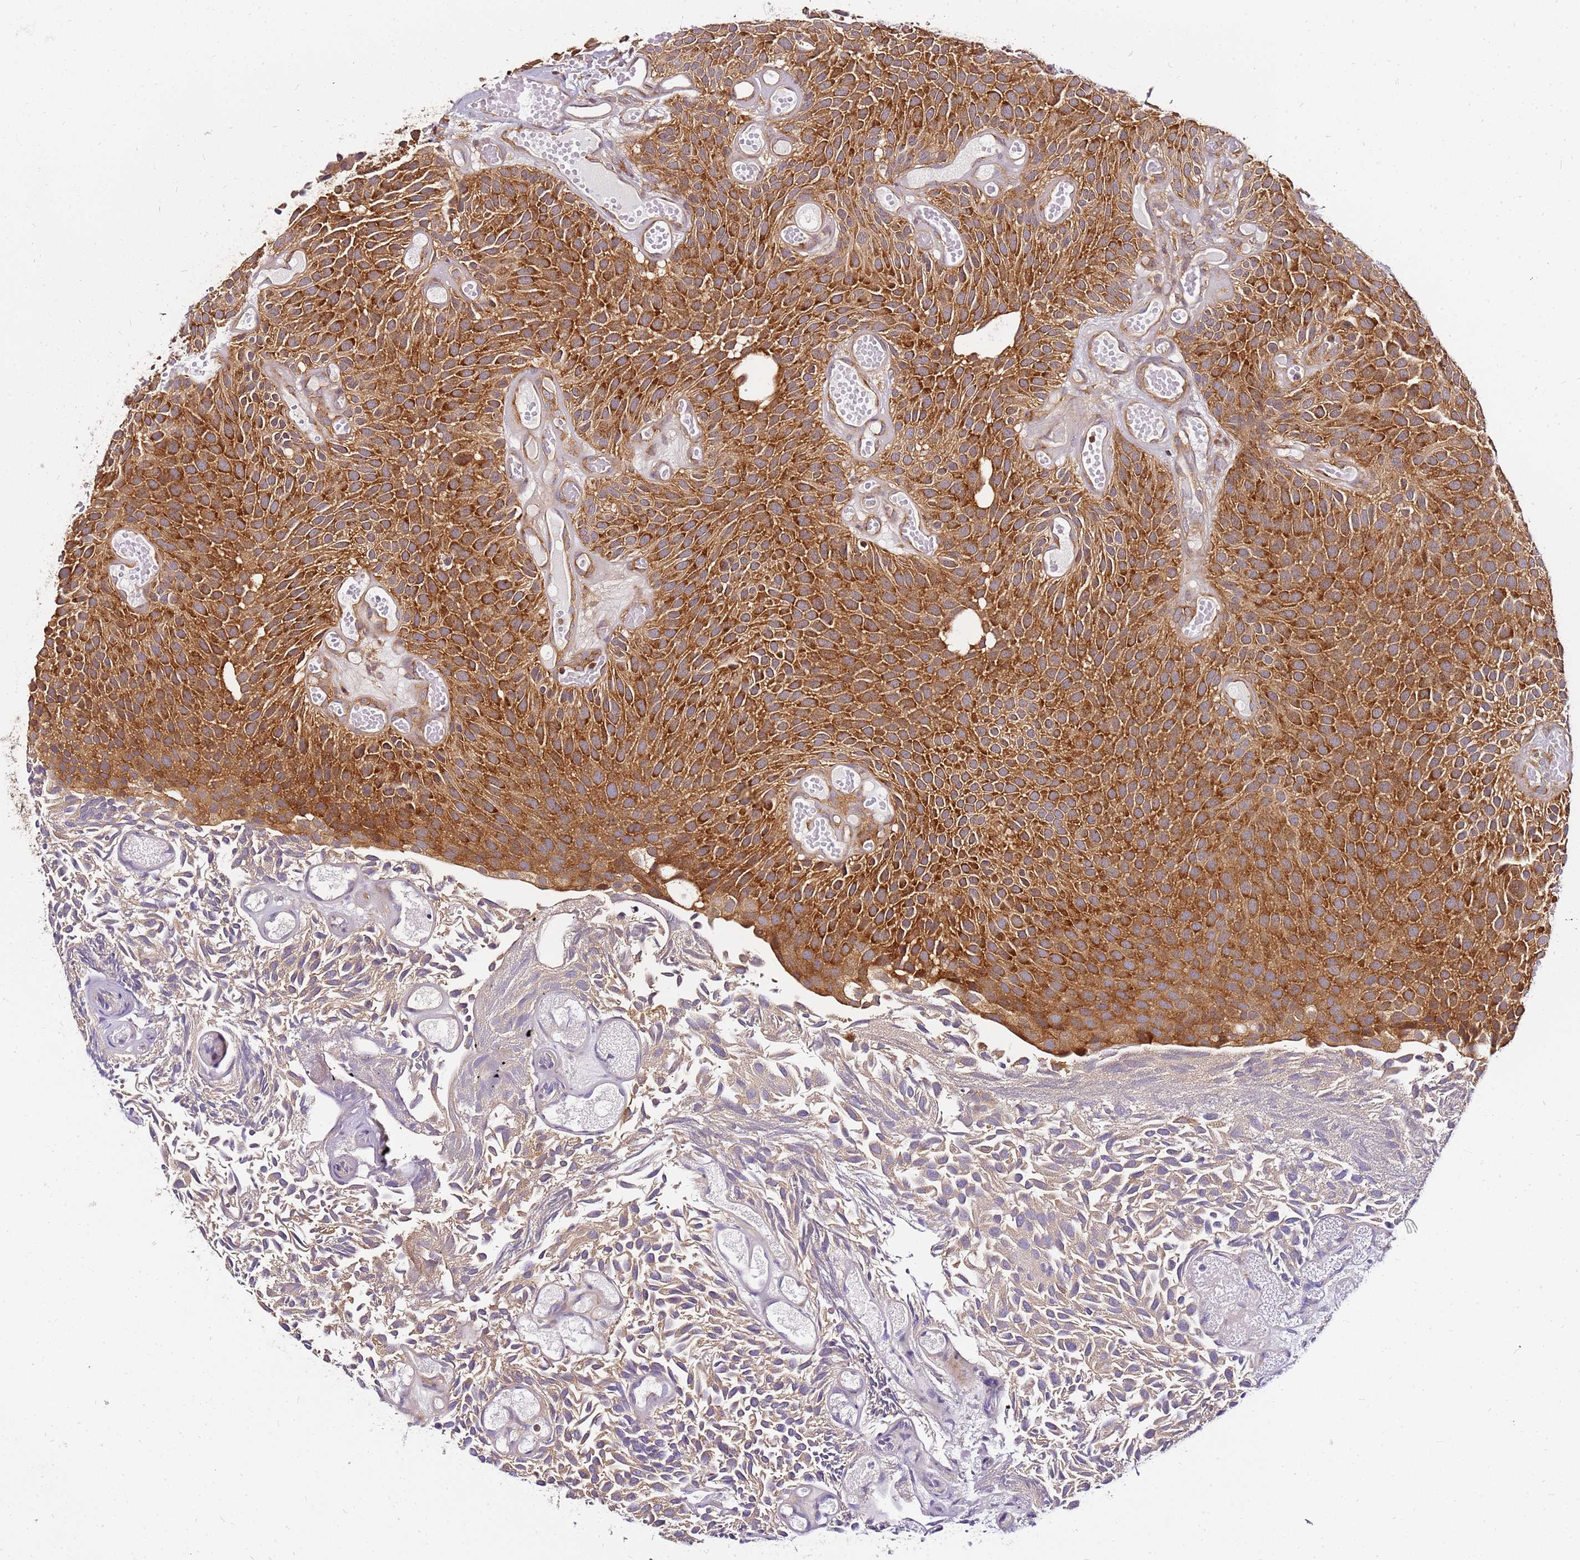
{"staining": {"intensity": "strong", "quantity": ">75%", "location": "cytoplasmic/membranous"}, "tissue": "urothelial cancer", "cell_type": "Tumor cells", "image_type": "cancer", "snomed": [{"axis": "morphology", "description": "Urothelial carcinoma, Low grade"}, {"axis": "topography", "description": "Urinary bladder"}], "caption": "Protein expression analysis of human urothelial carcinoma (low-grade) reveals strong cytoplasmic/membranous staining in approximately >75% of tumor cells.", "gene": "PIH1D1", "patient": {"sex": "male", "age": 89}}